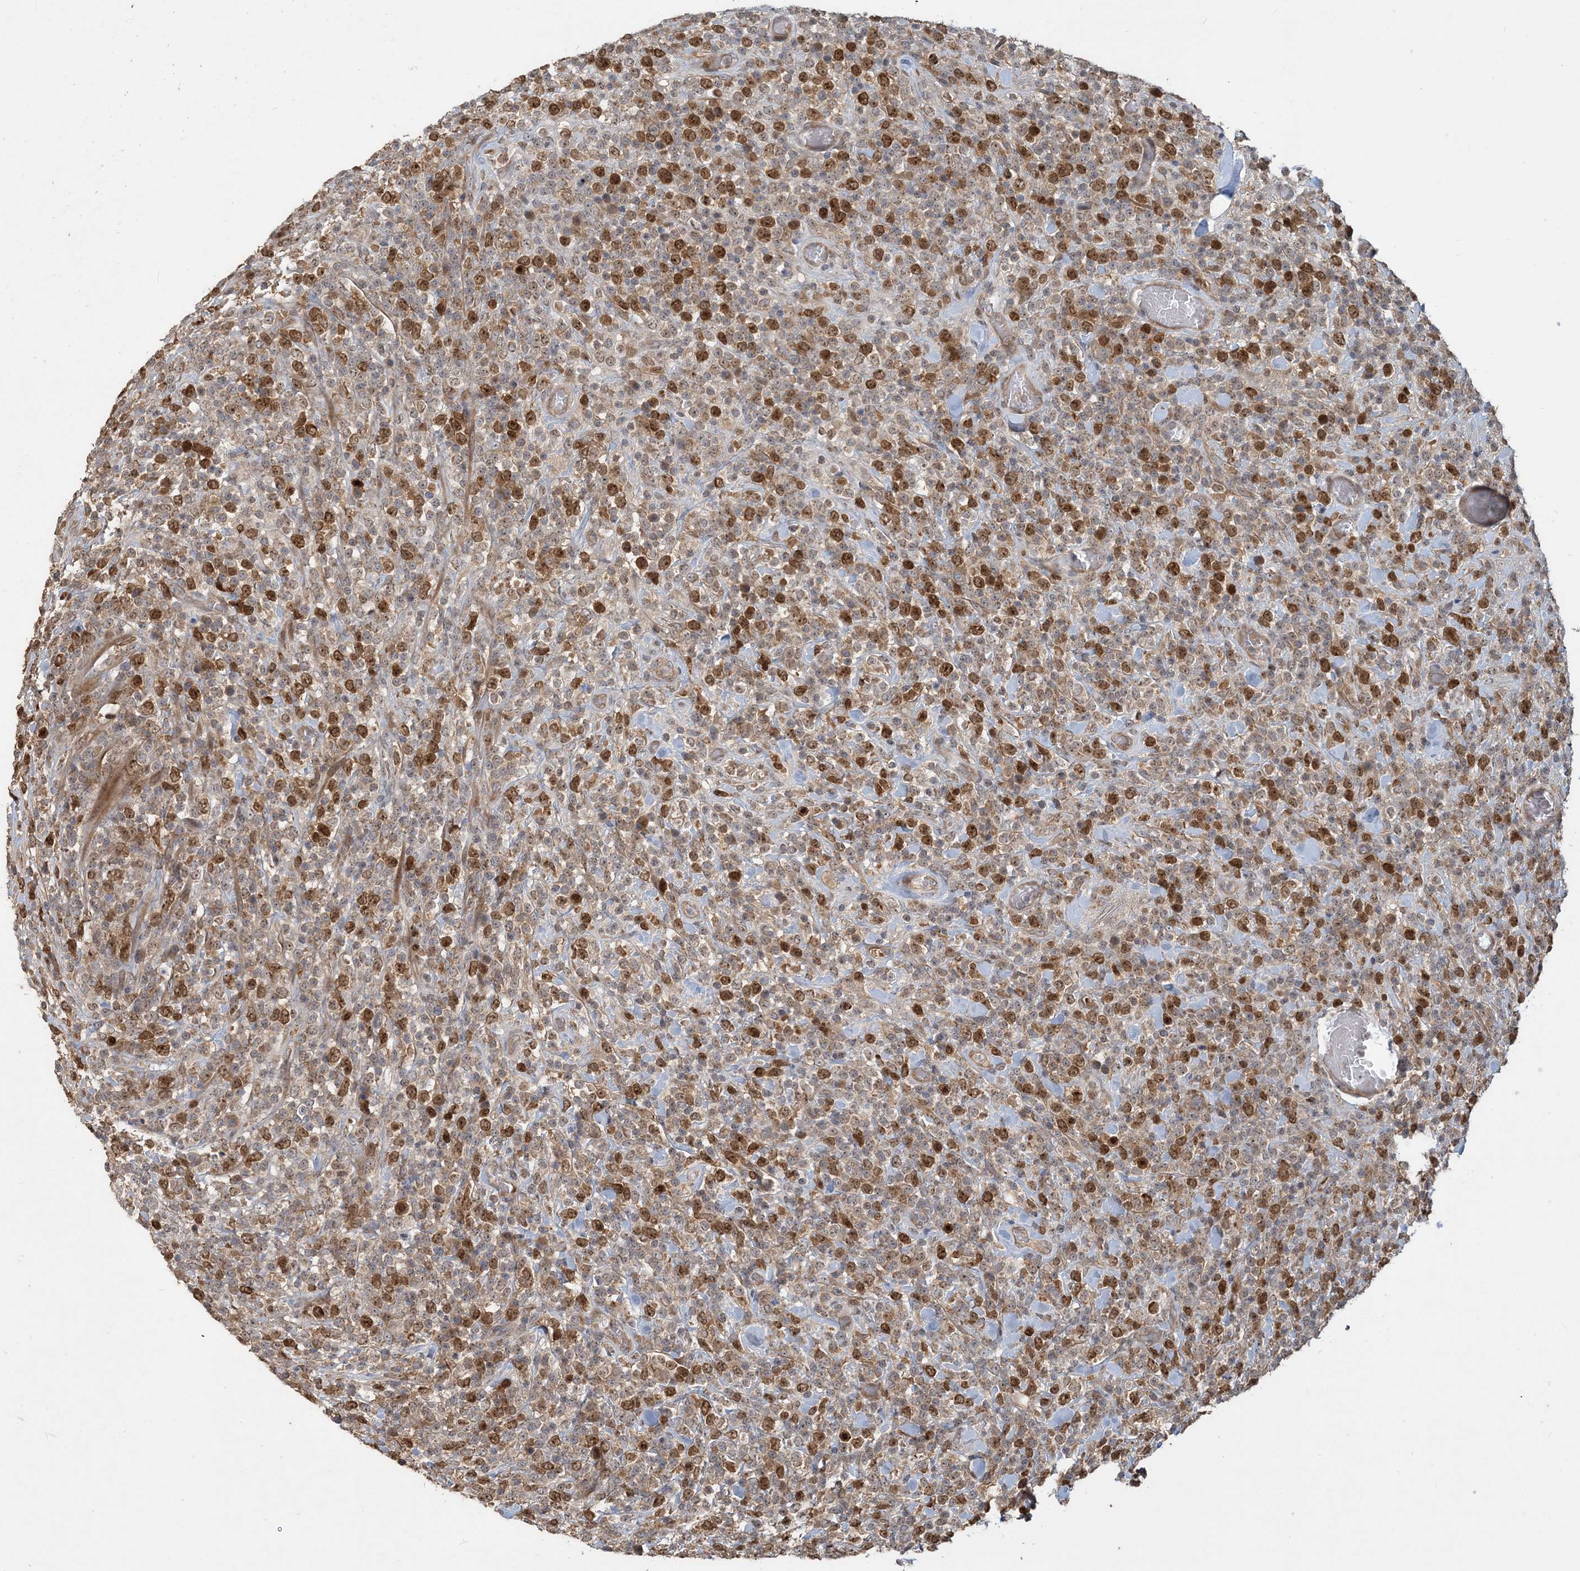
{"staining": {"intensity": "moderate", "quantity": "25%-75%", "location": "cytoplasmic/membranous,nuclear"}, "tissue": "lymphoma", "cell_type": "Tumor cells", "image_type": "cancer", "snomed": [{"axis": "morphology", "description": "Malignant lymphoma, non-Hodgkin's type, High grade"}, {"axis": "topography", "description": "Colon"}], "caption": "Lymphoma was stained to show a protein in brown. There is medium levels of moderate cytoplasmic/membranous and nuclear positivity in approximately 25%-75% of tumor cells.", "gene": "TRAIP", "patient": {"sex": "female", "age": 53}}